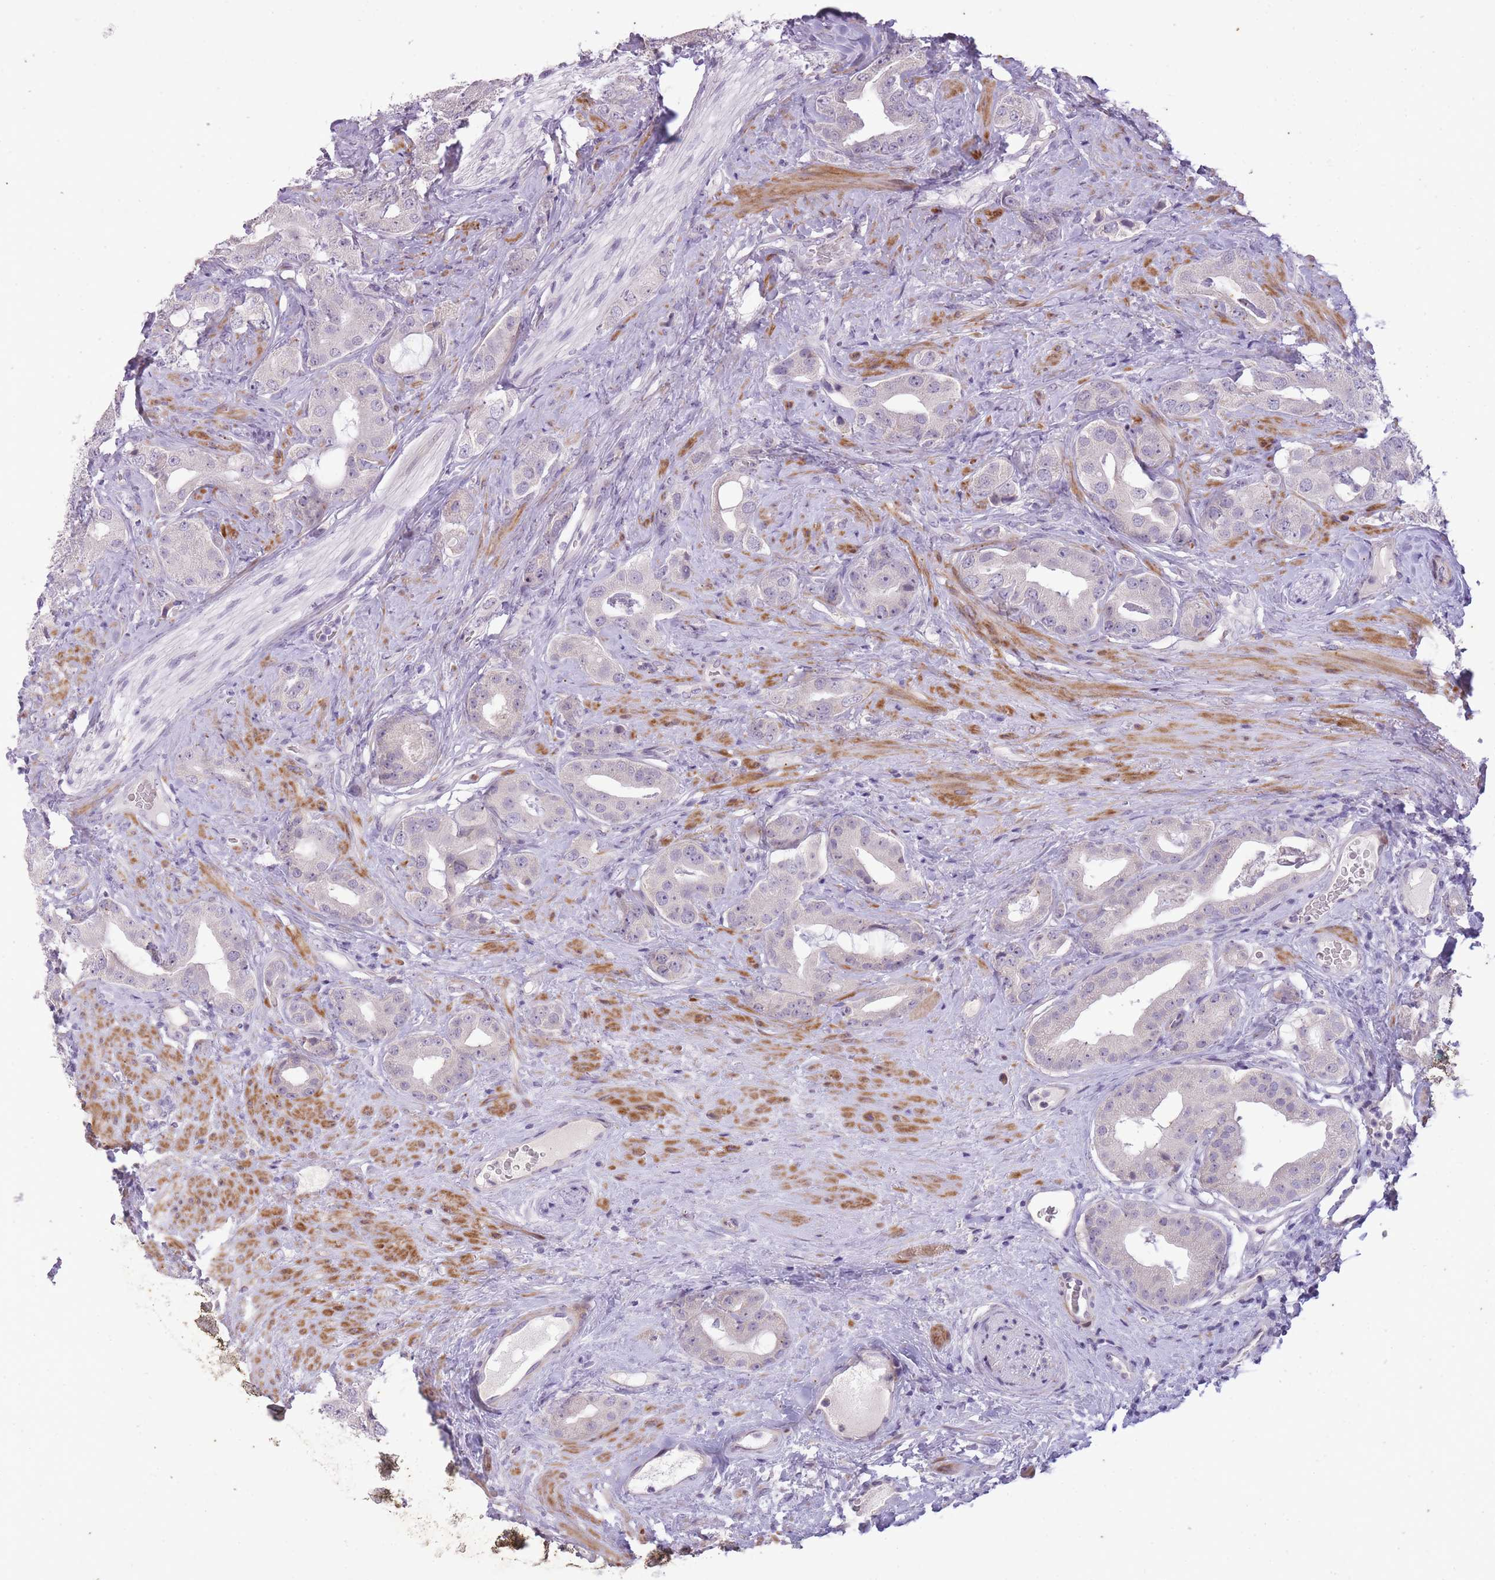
{"staining": {"intensity": "negative", "quantity": "none", "location": "none"}, "tissue": "prostate cancer", "cell_type": "Tumor cells", "image_type": "cancer", "snomed": [{"axis": "morphology", "description": "Adenocarcinoma, High grade"}, {"axis": "topography", "description": "Prostate"}], "caption": "The photomicrograph demonstrates no staining of tumor cells in high-grade adenocarcinoma (prostate).", "gene": "CNTNAP3", "patient": {"sex": "male", "age": 63}}